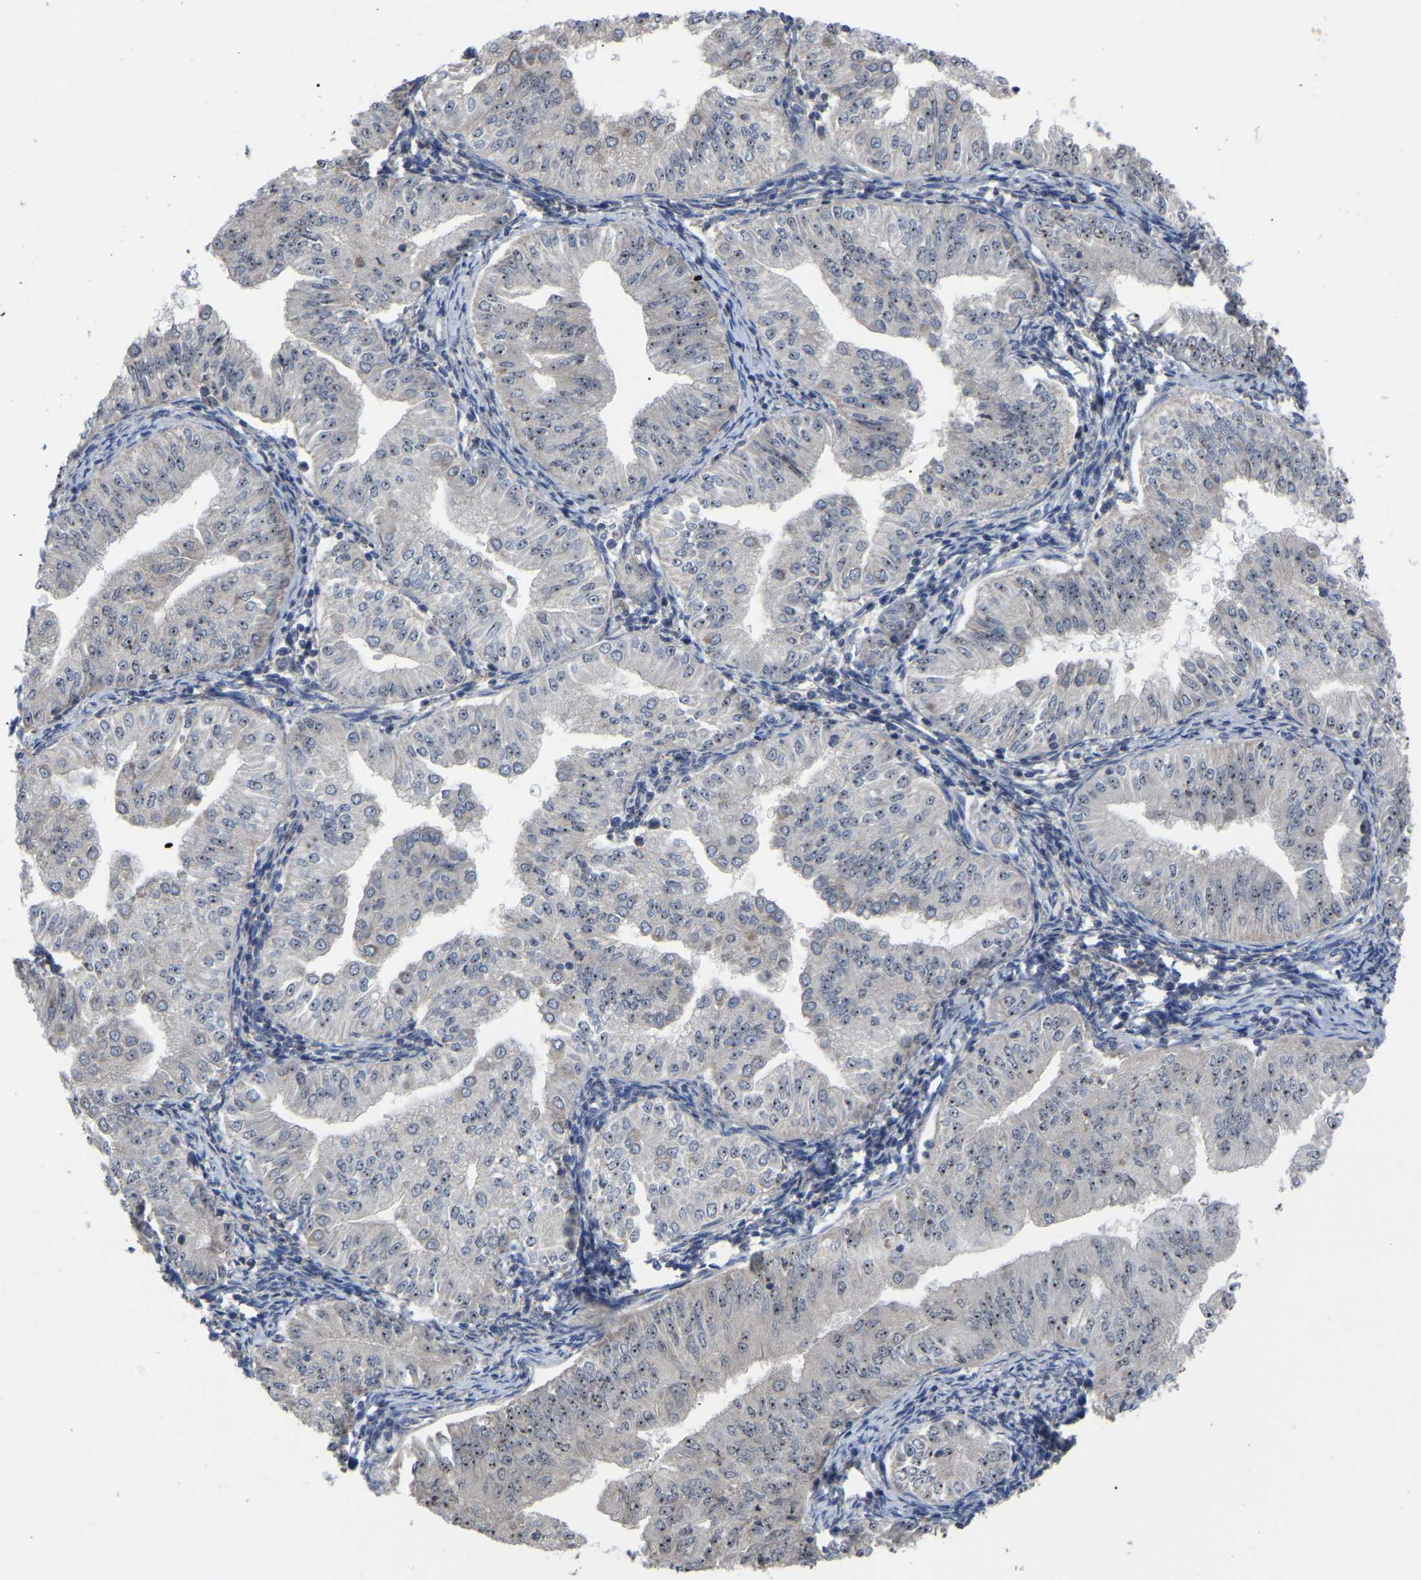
{"staining": {"intensity": "moderate", "quantity": ">75%", "location": "nuclear"}, "tissue": "endometrial cancer", "cell_type": "Tumor cells", "image_type": "cancer", "snomed": [{"axis": "morphology", "description": "Normal tissue, NOS"}, {"axis": "morphology", "description": "Adenocarcinoma, NOS"}, {"axis": "topography", "description": "Endometrium"}], "caption": "IHC (DAB) staining of human adenocarcinoma (endometrial) displays moderate nuclear protein positivity in about >75% of tumor cells.", "gene": "NOP53", "patient": {"sex": "female", "age": 53}}